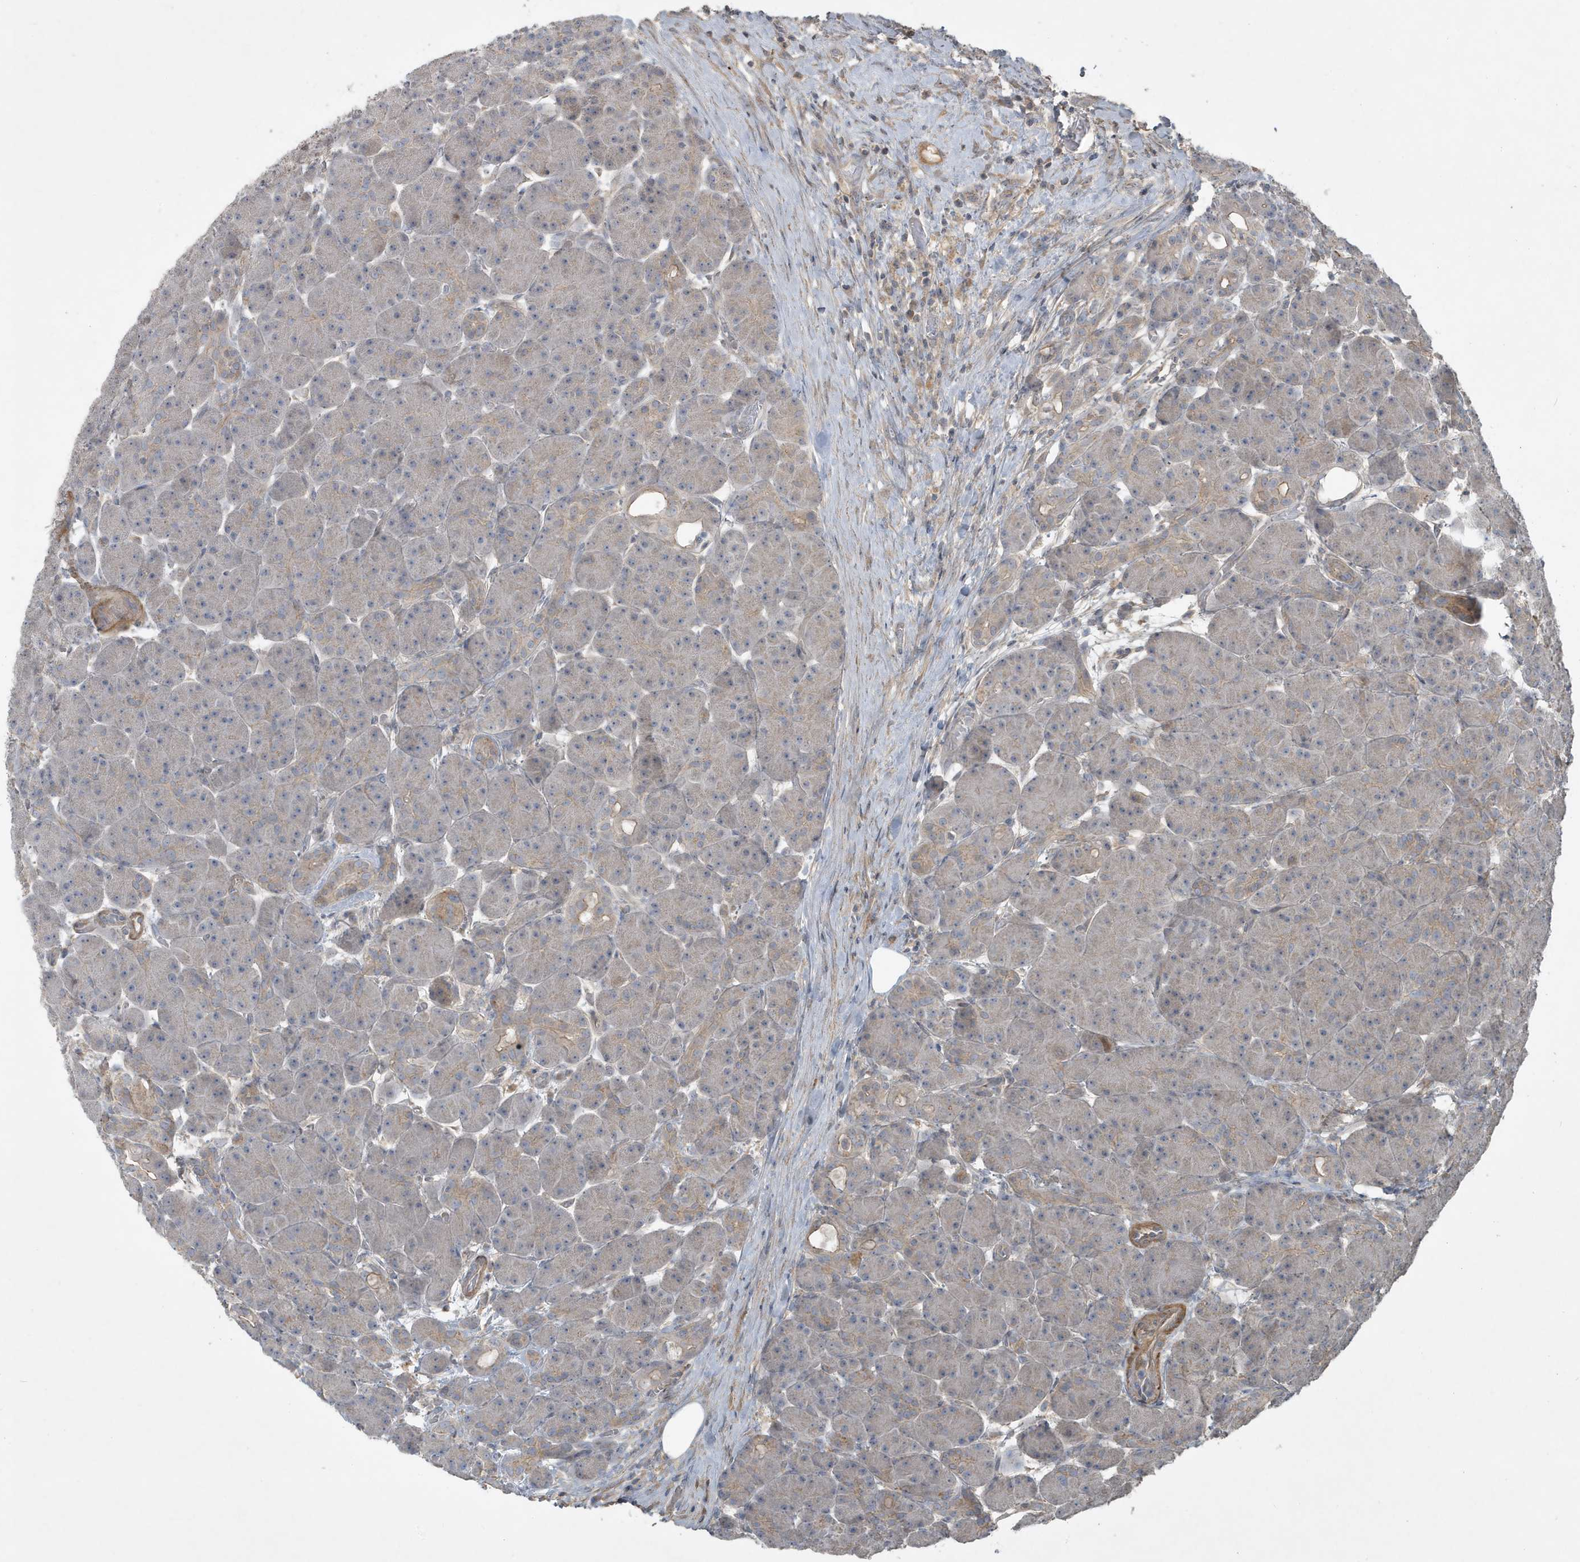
{"staining": {"intensity": "weak", "quantity": "<25%", "location": "cytoplasmic/membranous"}, "tissue": "pancreas", "cell_type": "Exocrine glandular cells", "image_type": "normal", "snomed": [{"axis": "morphology", "description": "Normal tissue, NOS"}, {"axis": "topography", "description": "Pancreas"}], "caption": "Exocrine glandular cells are negative for brown protein staining in benign pancreas. The staining was performed using DAB to visualize the protein expression in brown, while the nuclei were stained in blue with hematoxylin (Magnification: 20x).", "gene": "PRRT3", "patient": {"sex": "male", "age": 63}}